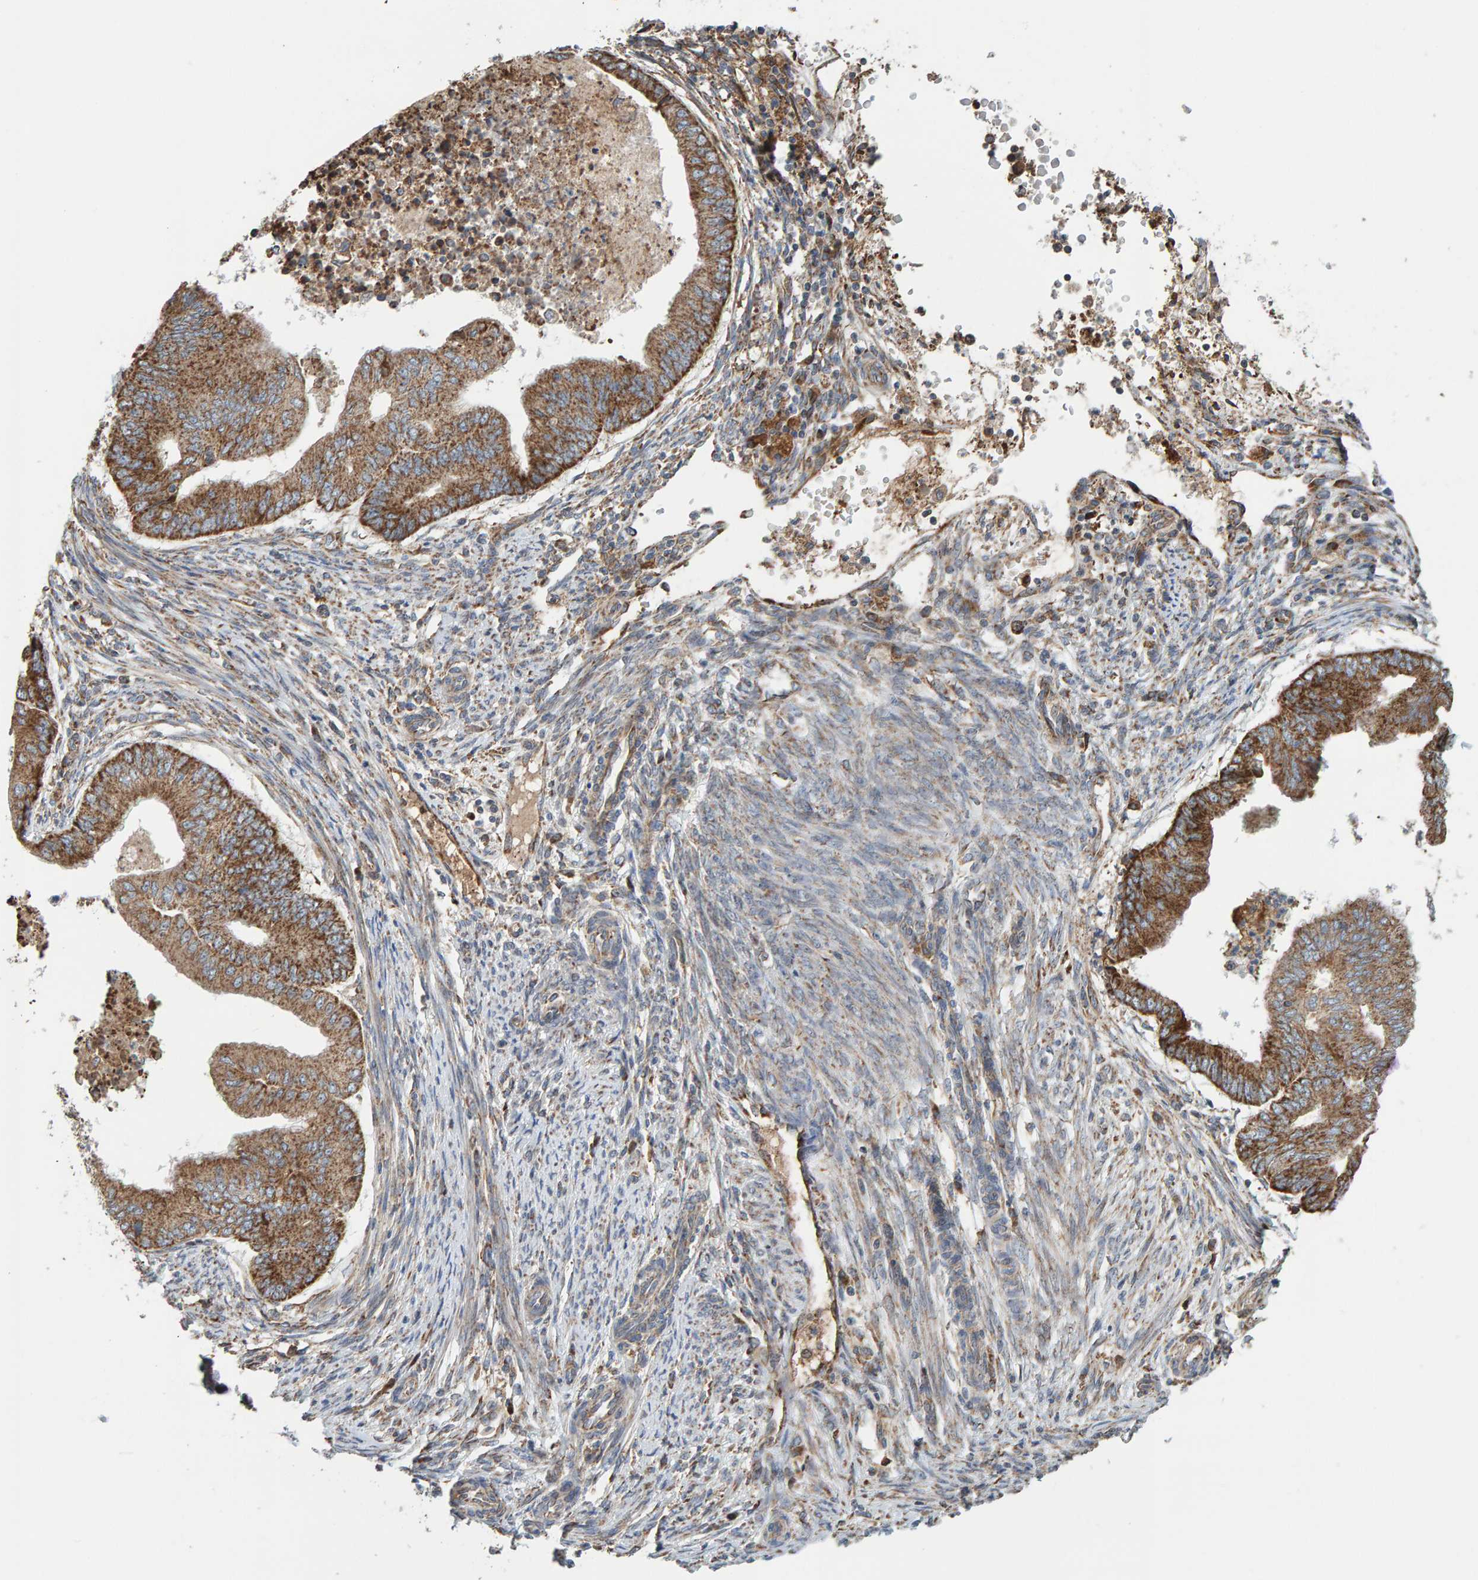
{"staining": {"intensity": "strong", "quantity": ">75%", "location": "cytoplasmic/membranous"}, "tissue": "endometrial cancer", "cell_type": "Tumor cells", "image_type": "cancer", "snomed": [{"axis": "morphology", "description": "Polyp, NOS"}, {"axis": "morphology", "description": "Adenocarcinoma, NOS"}, {"axis": "morphology", "description": "Adenoma, NOS"}, {"axis": "topography", "description": "Endometrium"}], "caption": "DAB immunohistochemical staining of human polyp (endometrial) displays strong cytoplasmic/membranous protein expression in about >75% of tumor cells. (DAB IHC, brown staining for protein, blue staining for nuclei).", "gene": "MRPL45", "patient": {"sex": "female", "age": 79}}